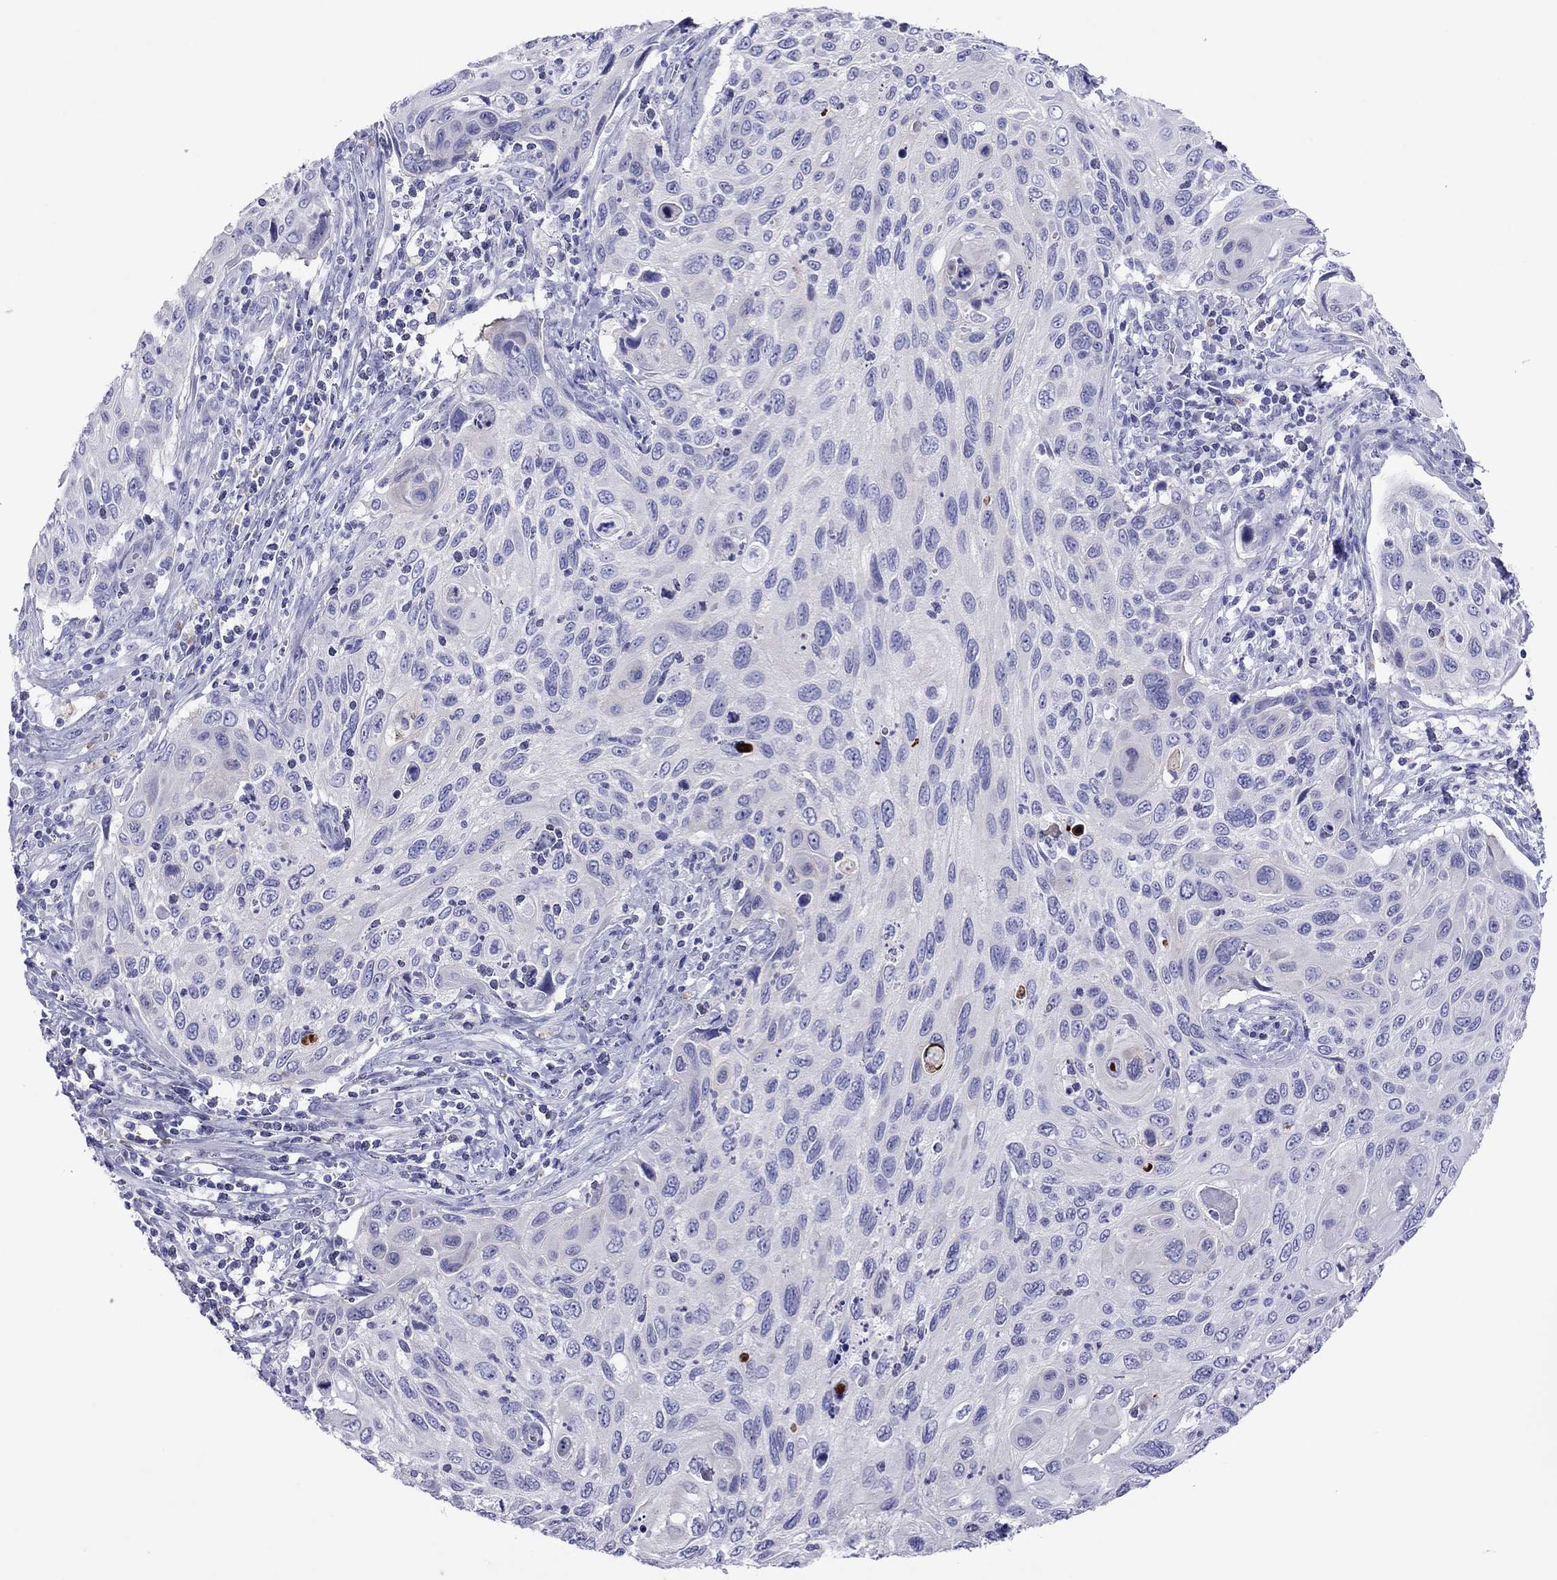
{"staining": {"intensity": "negative", "quantity": "none", "location": "none"}, "tissue": "cervical cancer", "cell_type": "Tumor cells", "image_type": "cancer", "snomed": [{"axis": "morphology", "description": "Squamous cell carcinoma, NOS"}, {"axis": "topography", "description": "Cervix"}], "caption": "Tumor cells show no significant expression in cervical squamous cell carcinoma. (DAB immunohistochemistry (IHC), high magnification).", "gene": "PCDHA6", "patient": {"sex": "female", "age": 70}}